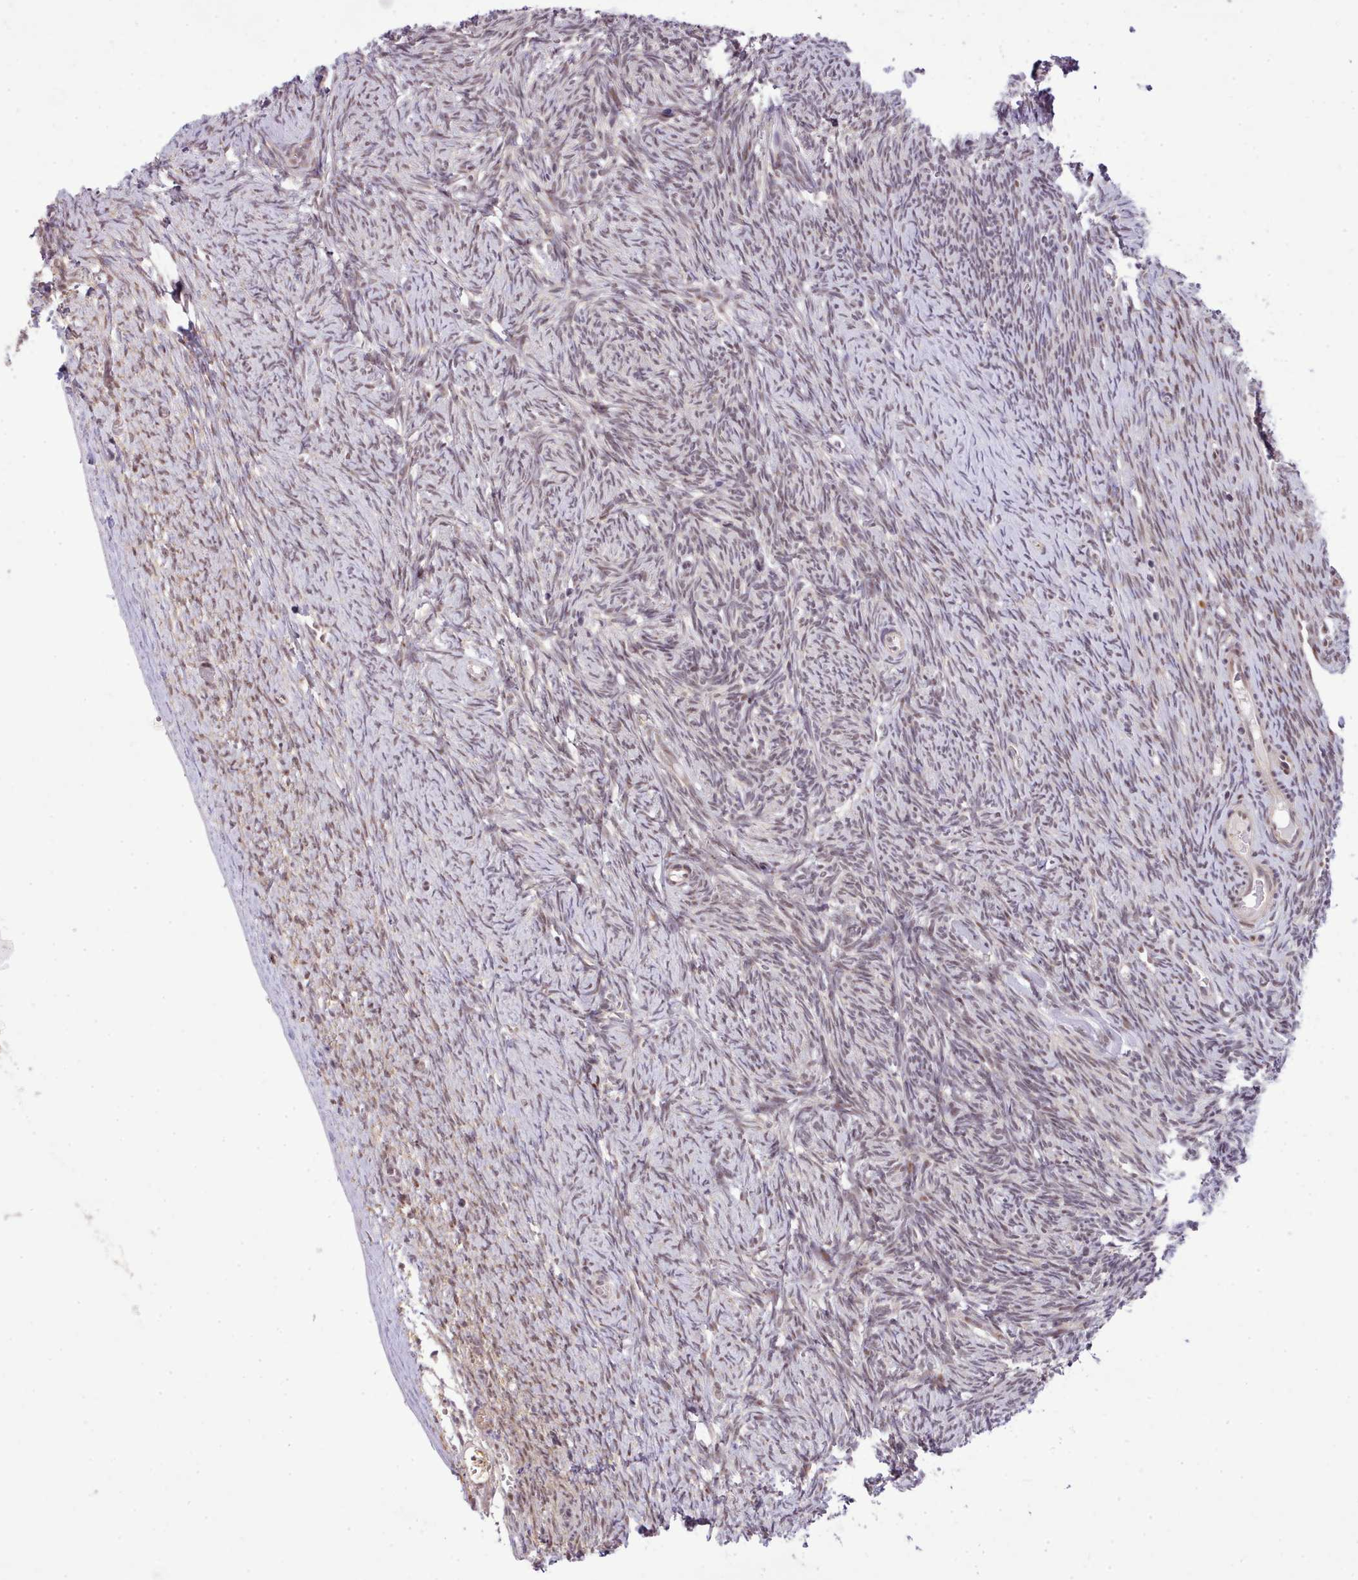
{"staining": {"intensity": "strong", "quantity": "25%-75%", "location": "nuclear"}, "tissue": "ovary", "cell_type": "Follicle cells", "image_type": "normal", "snomed": [{"axis": "morphology", "description": "Normal tissue, NOS"}, {"axis": "topography", "description": "Ovary"}], "caption": "This is a histology image of immunohistochemistry staining of benign ovary, which shows strong staining in the nuclear of follicle cells.", "gene": "HOXB7", "patient": {"sex": "female", "age": 44}}